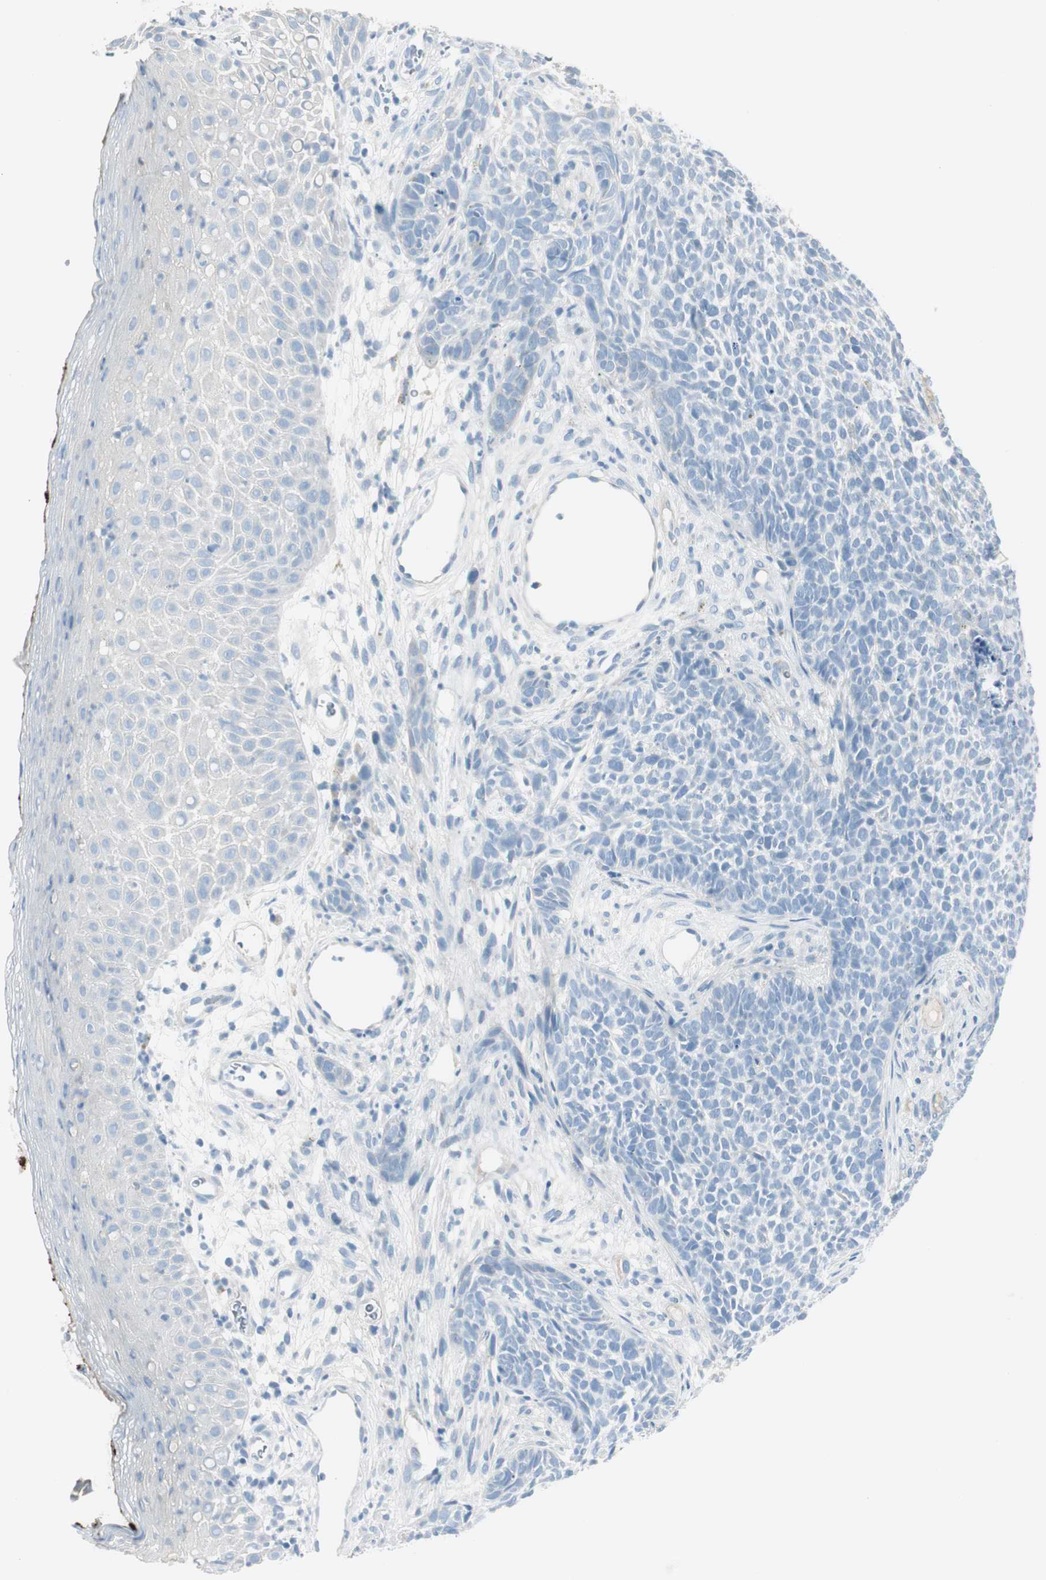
{"staining": {"intensity": "negative", "quantity": "none", "location": "none"}, "tissue": "skin cancer", "cell_type": "Tumor cells", "image_type": "cancer", "snomed": [{"axis": "morphology", "description": "Basal cell carcinoma"}, {"axis": "topography", "description": "Skin"}], "caption": "This is an immunohistochemistry (IHC) photomicrograph of skin cancer (basal cell carcinoma). There is no positivity in tumor cells.", "gene": "CACNA2D1", "patient": {"sex": "female", "age": 84}}